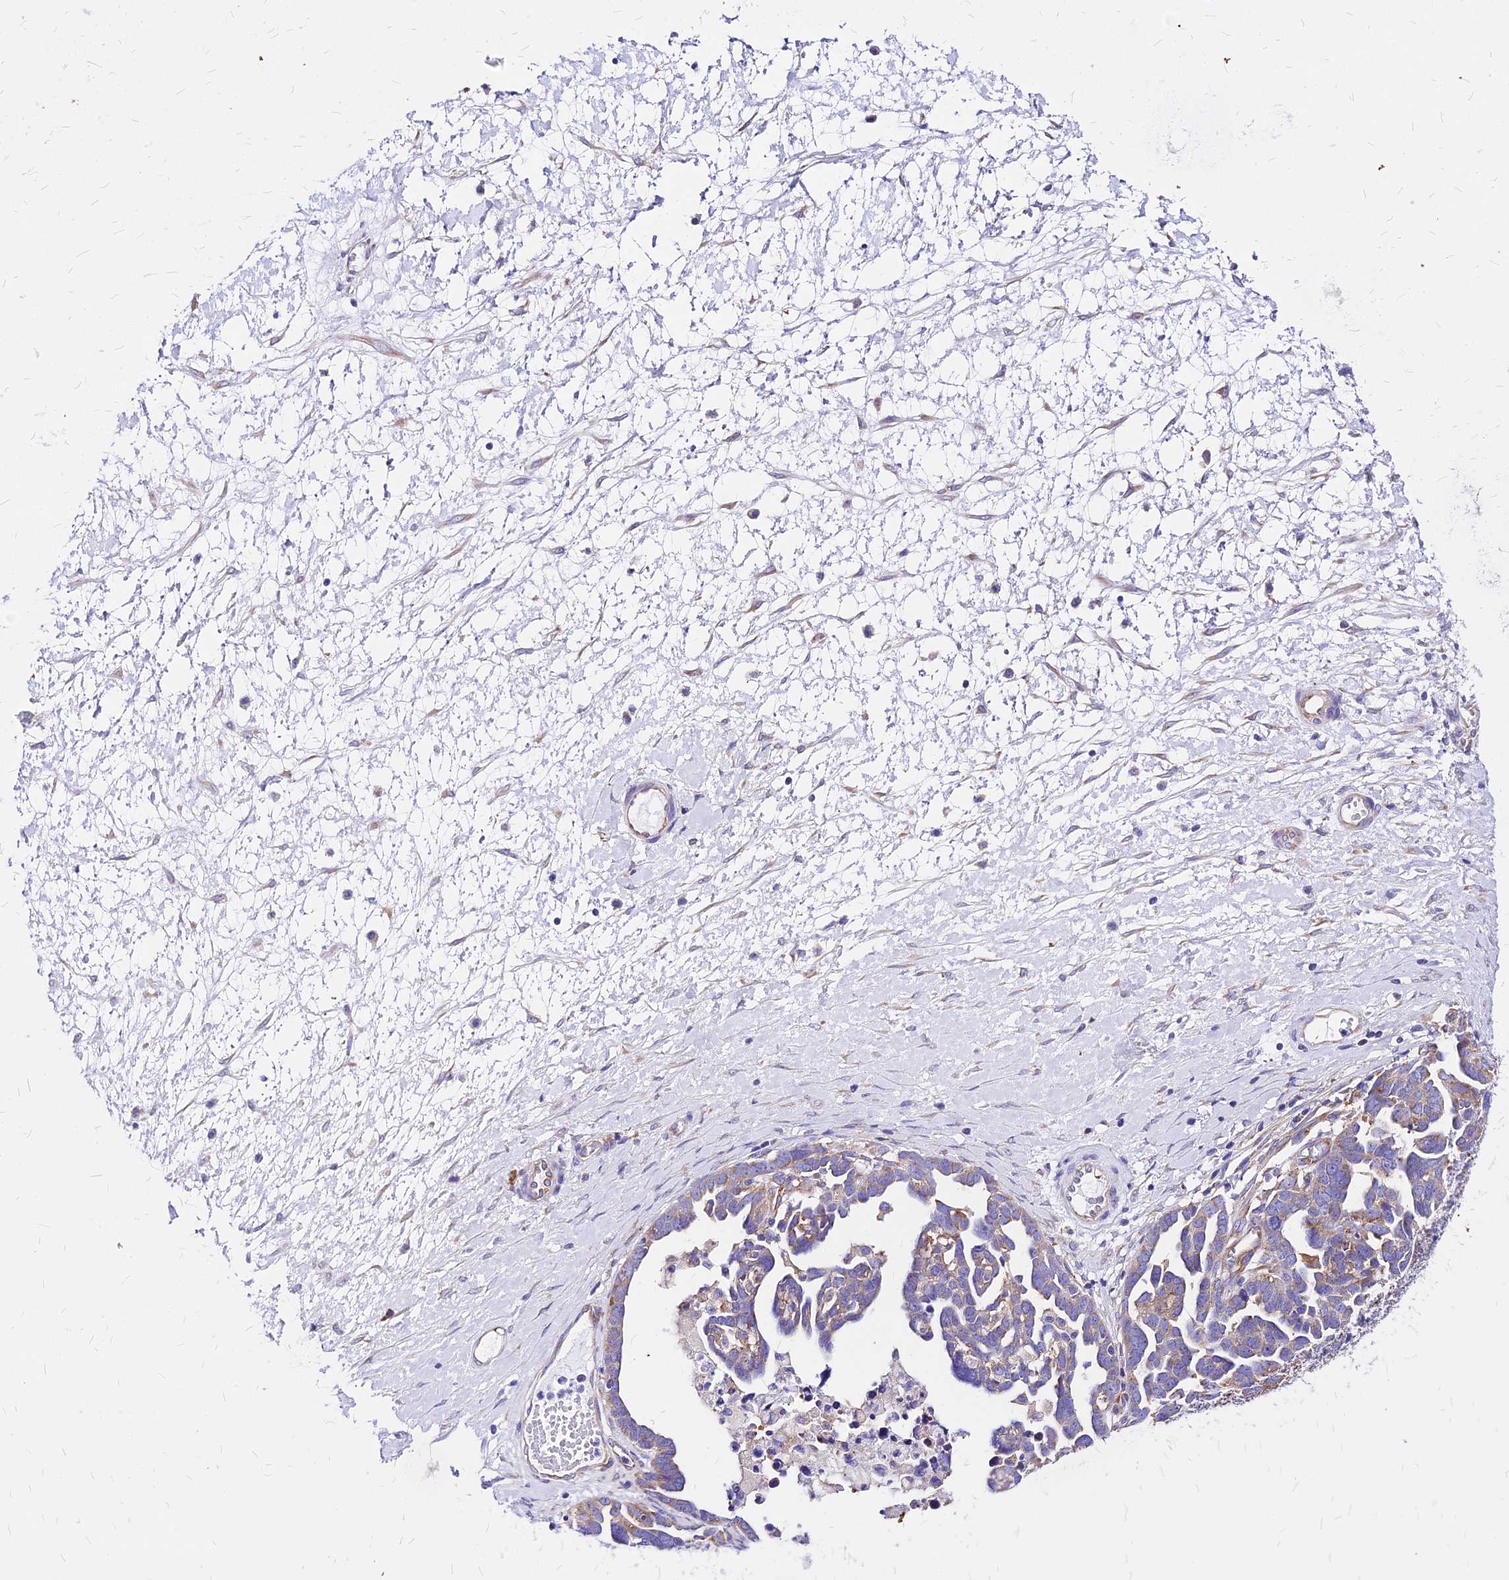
{"staining": {"intensity": "weak", "quantity": "25%-75%", "location": "cytoplasmic/membranous"}, "tissue": "ovarian cancer", "cell_type": "Tumor cells", "image_type": "cancer", "snomed": [{"axis": "morphology", "description": "Cystadenocarcinoma, serous, NOS"}, {"axis": "topography", "description": "Ovary"}], "caption": "Human ovarian serous cystadenocarcinoma stained with a protein marker displays weak staining in tumor cells.", "gene": "RPL19", "patient": {"sex": "female", "age": 54}}